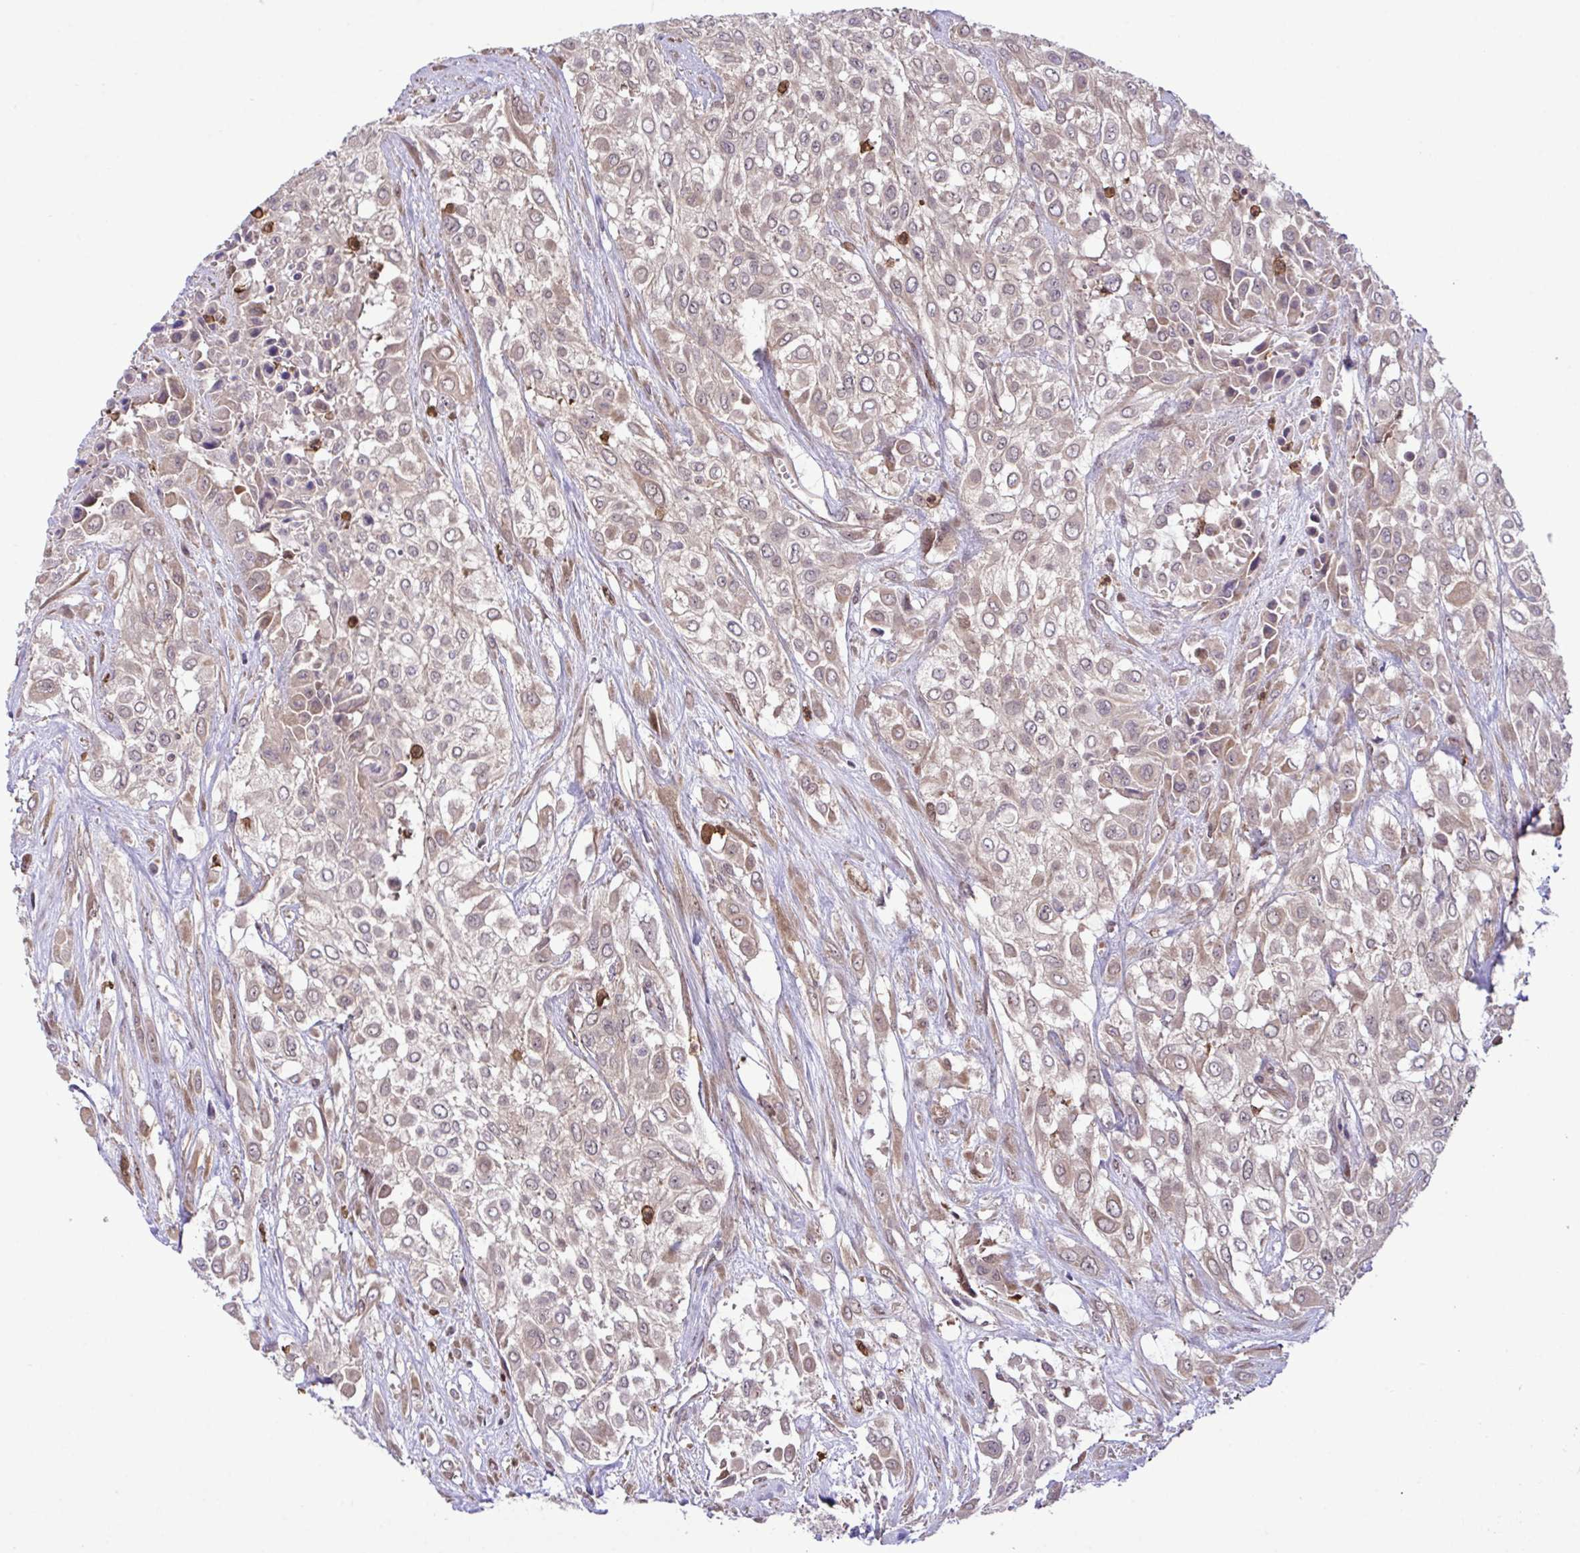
{"staining": {"intensity": "weak", "quantity": ">75%", "location": "cytoplasmic/membranous"}, "tissue": "urothelial cancer", "cell_type": "Tumor cells", "image_type": "cancer", "snomed": [{"axis": "morphology", "description": "Urothelial carcinoma, High grade"}, {"axis": "topography", "description": "Urinary bladder"}], "caption": "Tumor cells reveal low levels of weak cytoplasmic/membranous expression in about >75% of cells in urothelial carcinoma (high-grade).", "gene": "CMPK1", "patient": {"sex": "male", "age": 57}}